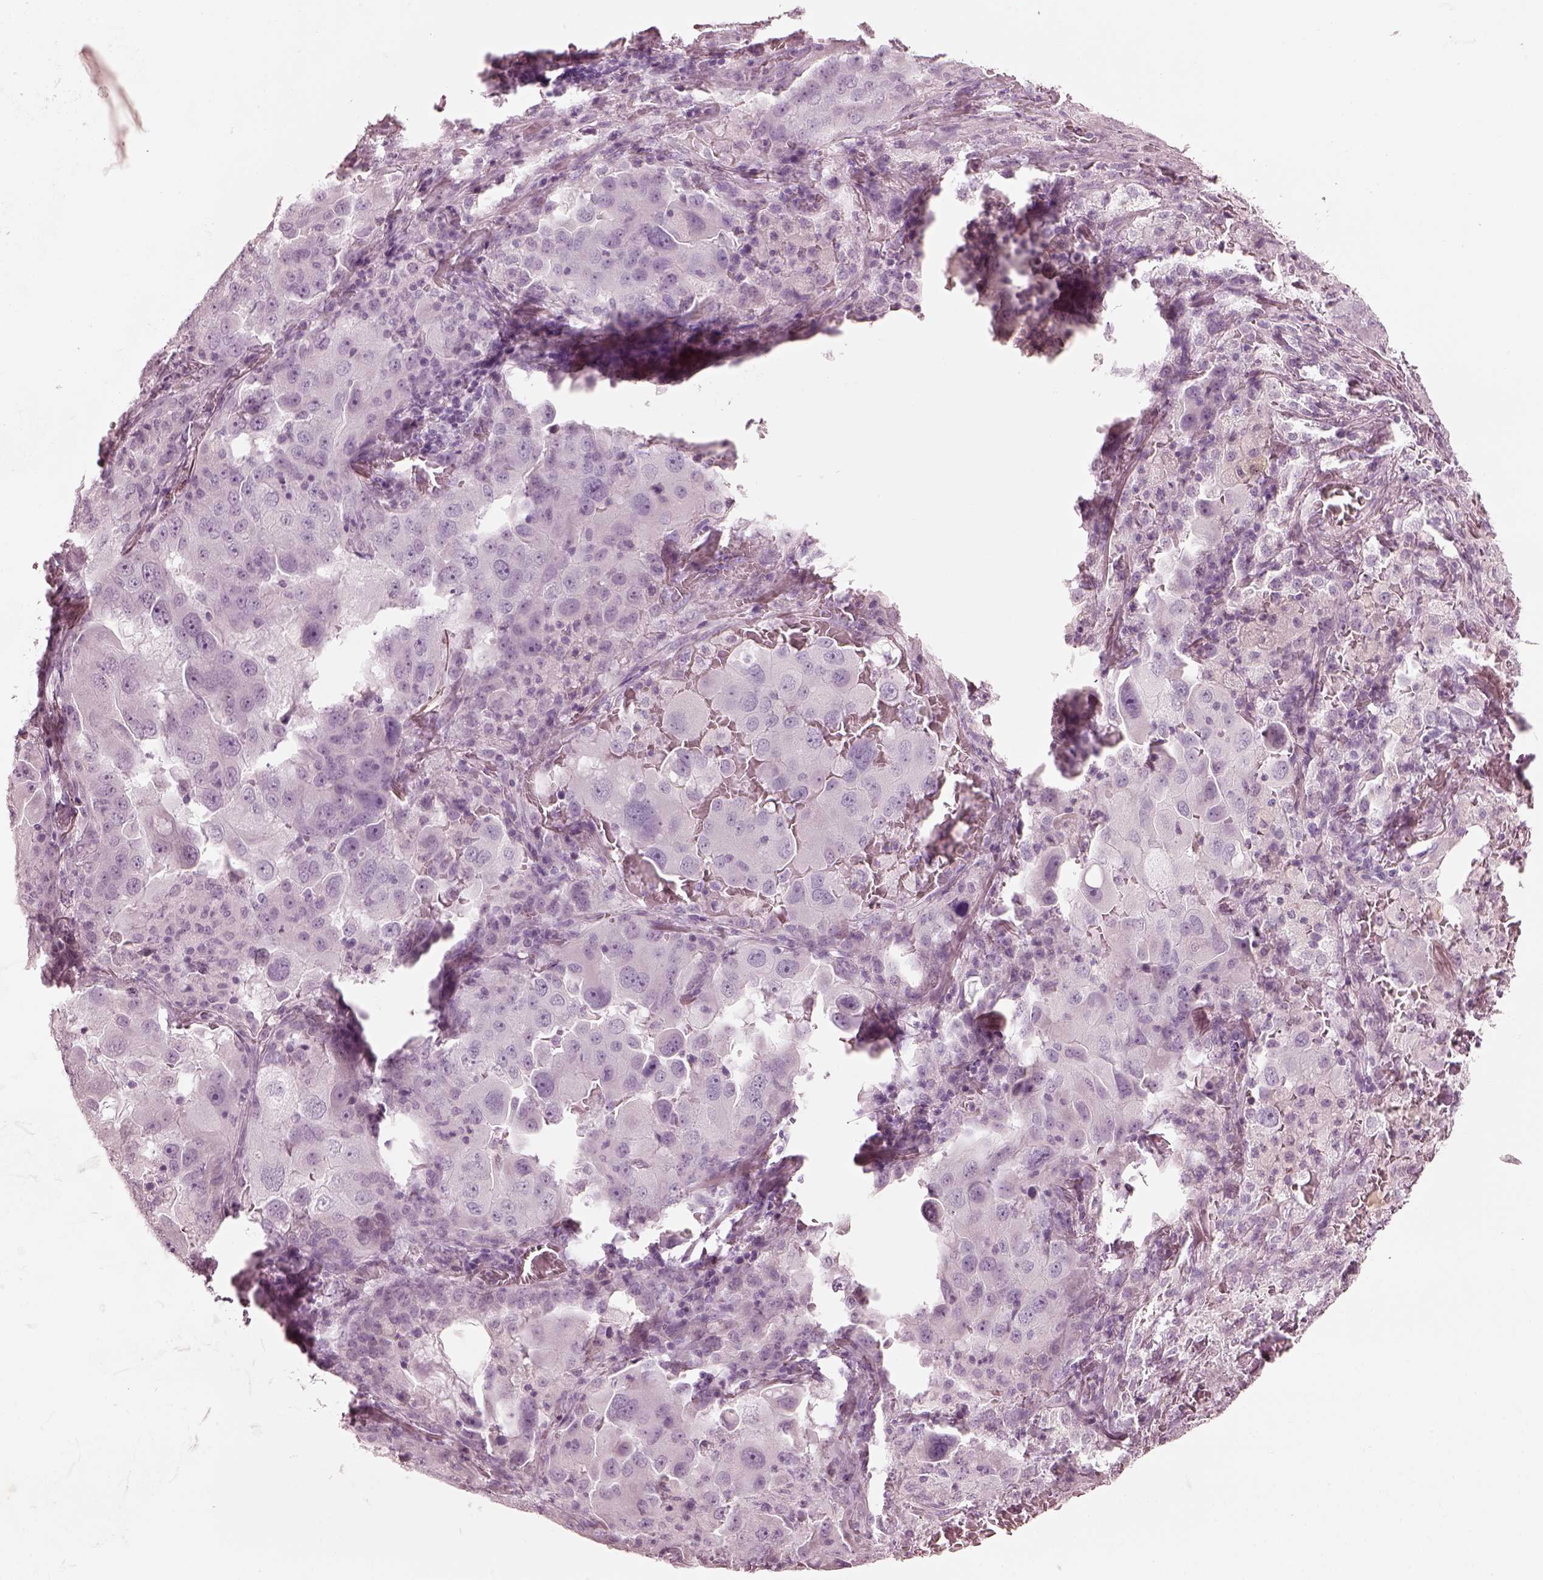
{"staining": {"intensity": "negative", "quantity": "none", "location": "none"}, "tissue": "lung cancer", "cell_type": "Tumor cells", "image_type": "cancer", "snomed": [{"axis": "morphology", "description": "Adenocarcinoma, NOS"}, {"axis": "topography", "description": "Lung"}], "caption": "The immunohistochemistry (IHC) micrograph has no significant positivity in tumor cells of lung adenocarcinoma tissue.", "gene": "SAXO2", "patient": {"sex": "female", "age": 61}}